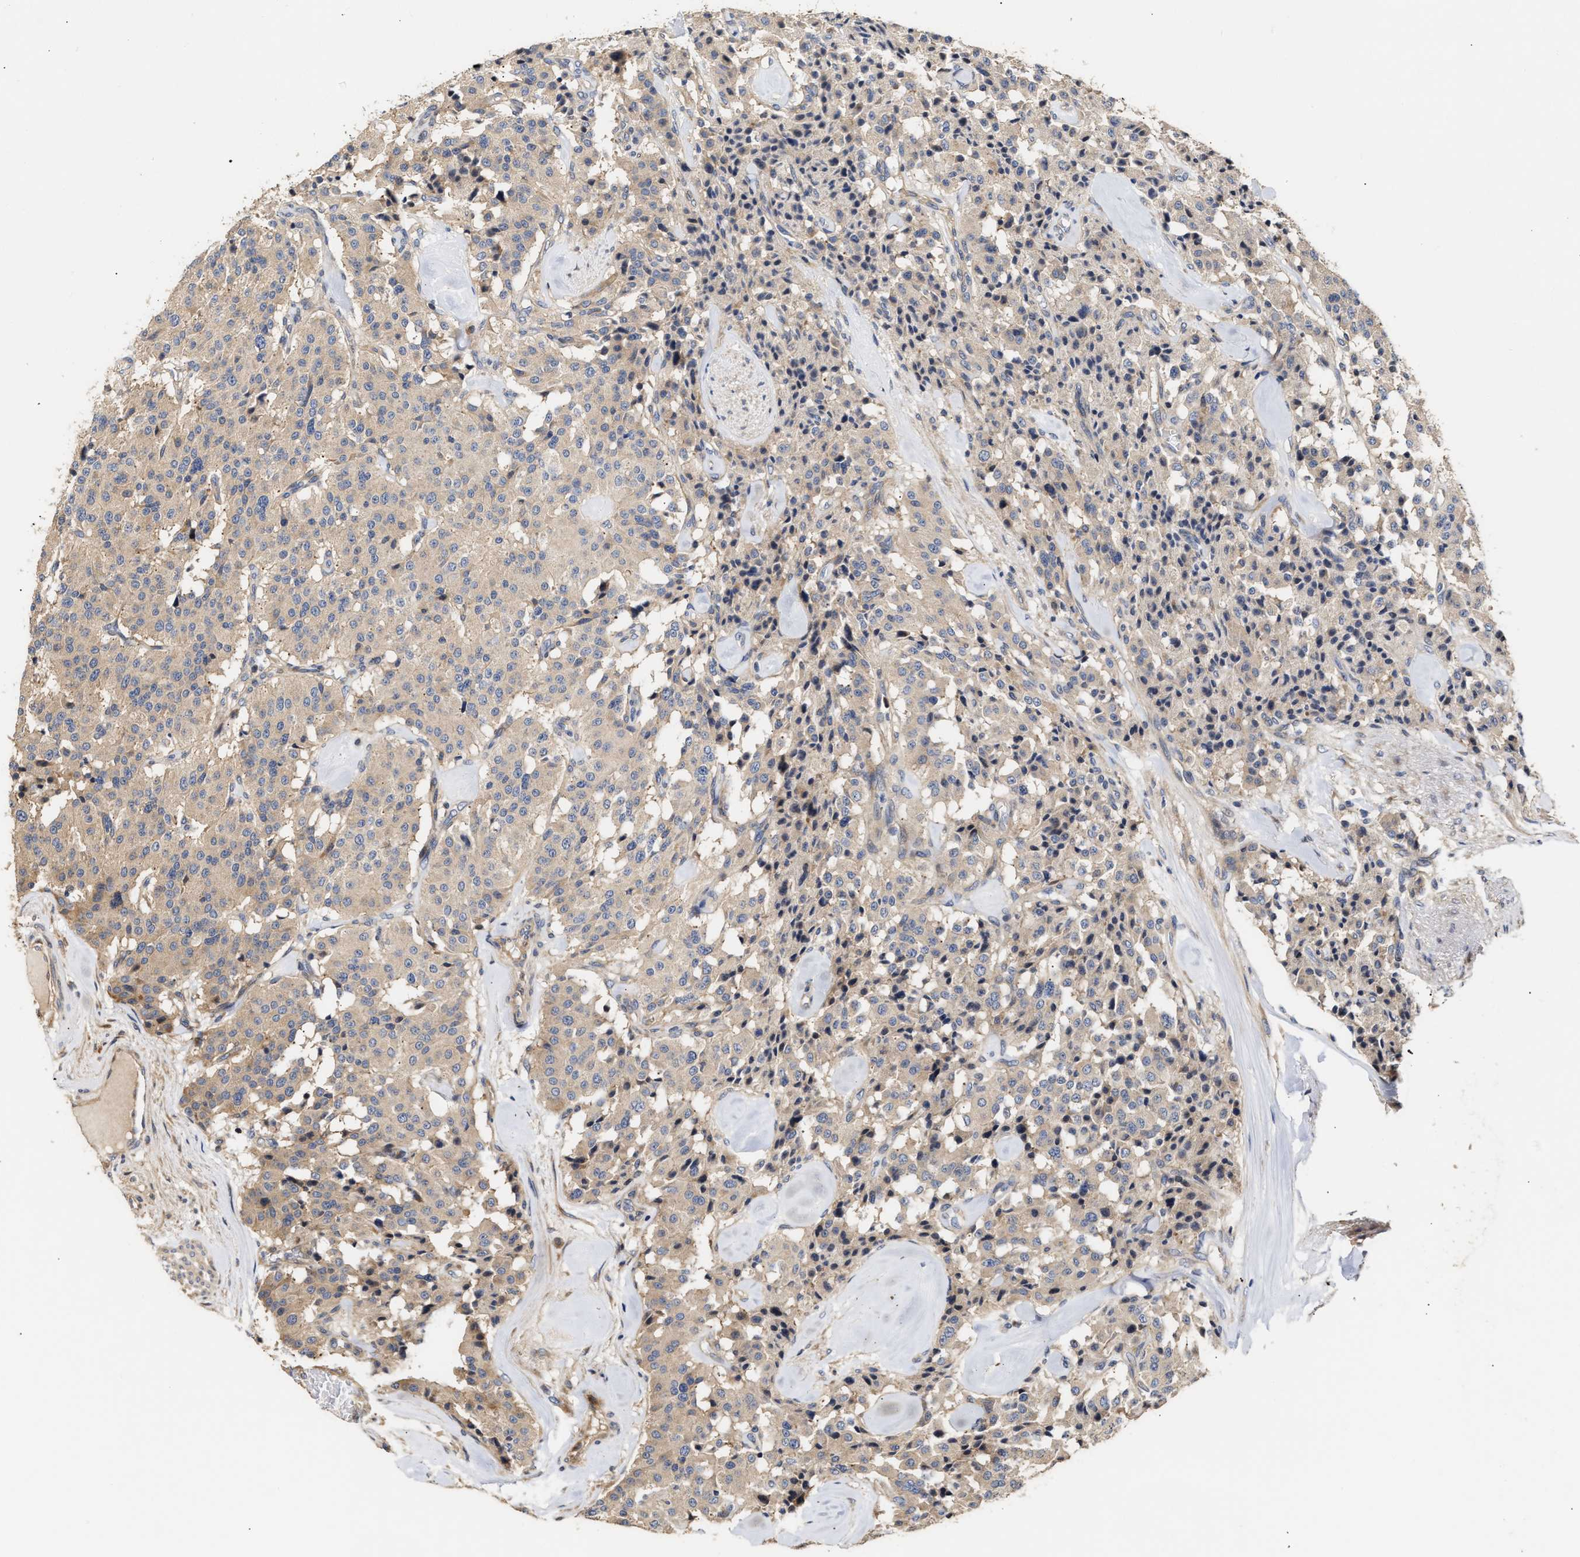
{"staining": {"intensity": "weak", "quantity": ">75%", "location": "cytoplasmic/membranous"}, "tissue": "carcinoid", "cell_type": "Tumor cells", "image_type": "cancer", "snomed": [{"axis": "morphology", "description": "Carcinoid, malignant, NOS"}, {"axis": "topography", "description": "Lung"}], "caption": "Approximately >75% of tumor cells in human malignant carcinoid demonstrate weak cytoplasmic/membranous protein positivity as visualized by brown immunohistochemical staining.", "gene": "CLIP2", "patient": {"sex": "male", "age": 30}}